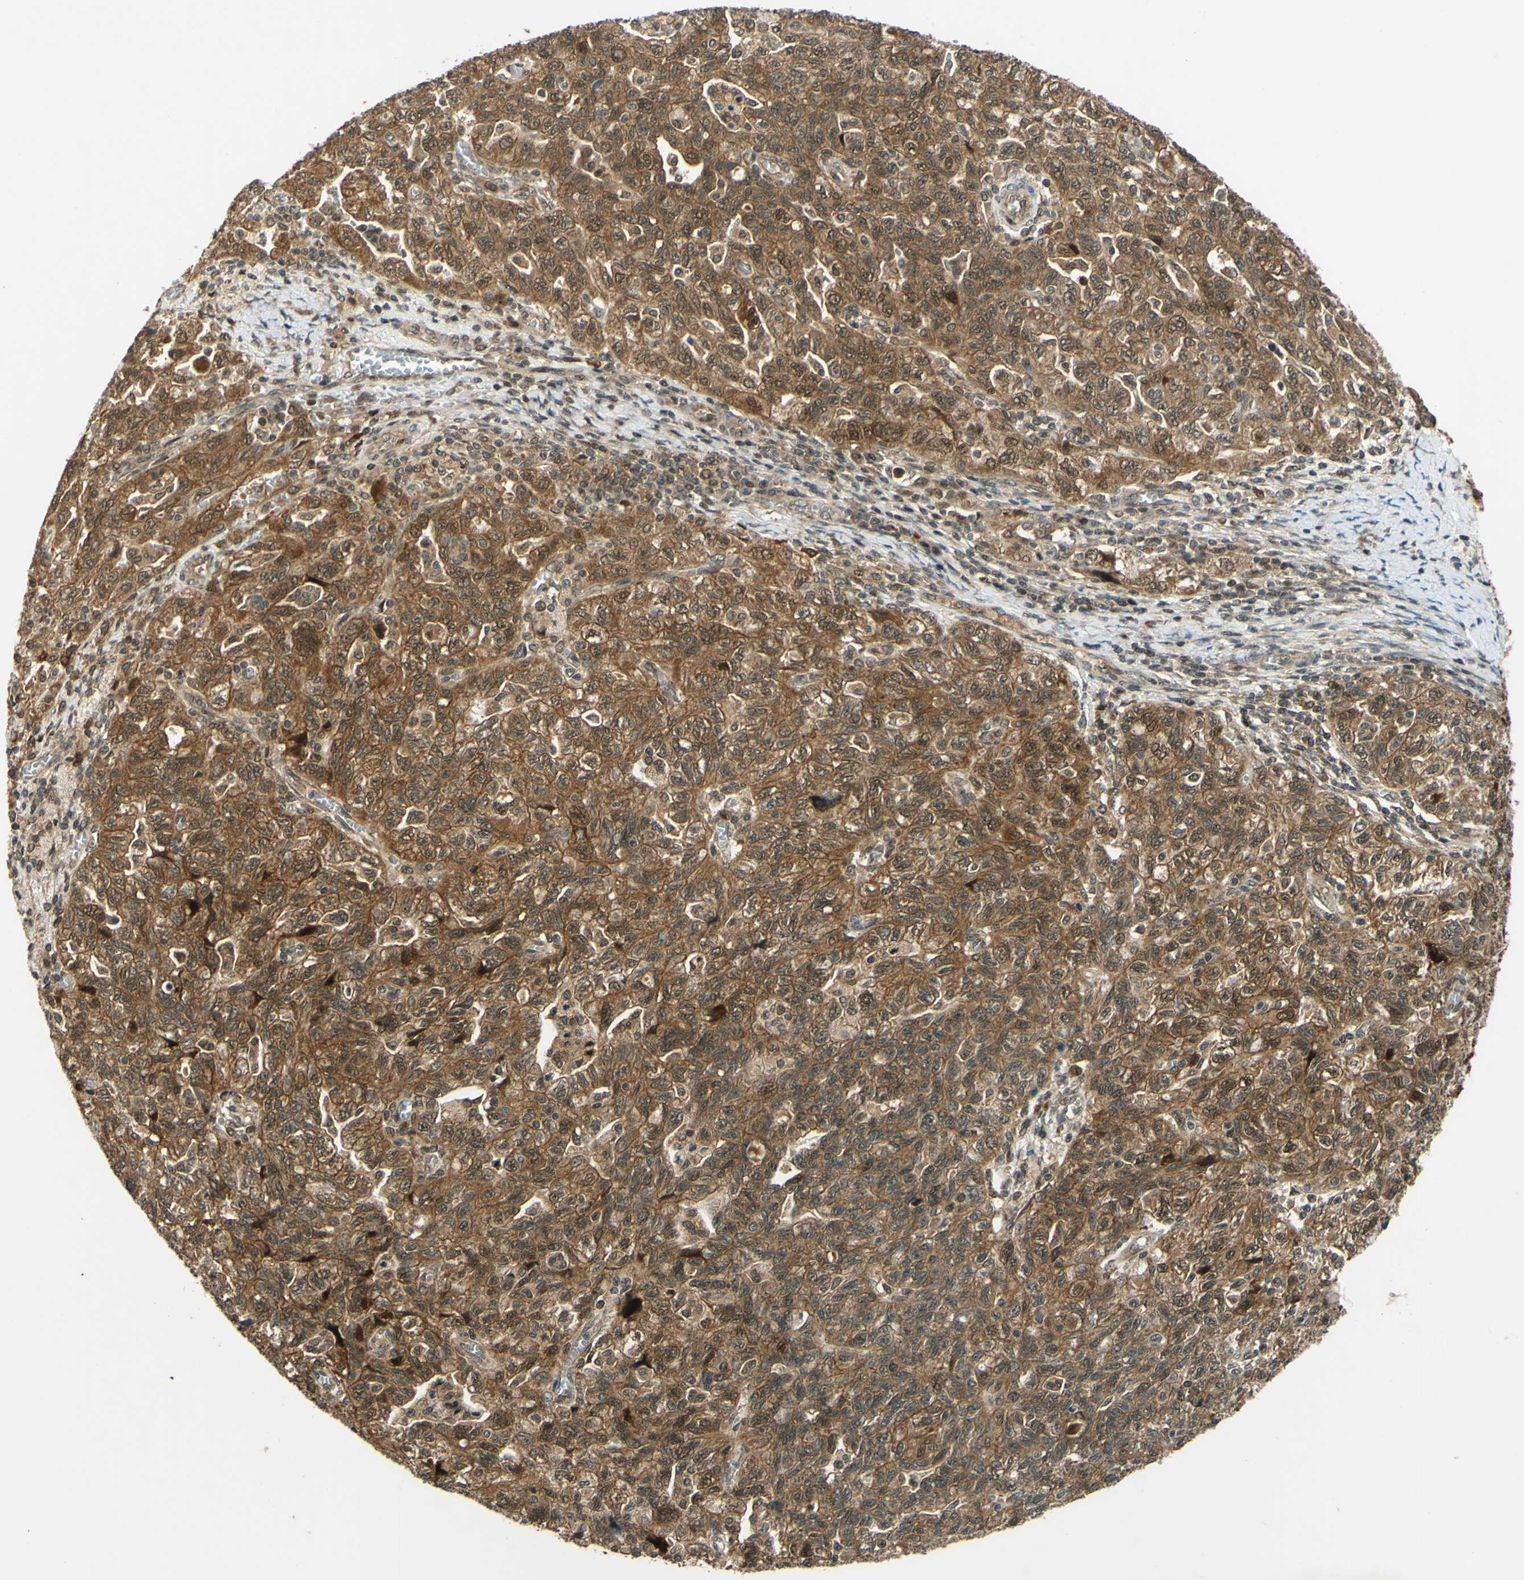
{"staining": {"intensity": "moderate", "quantity": ">75%", "location": "cytoplasmic/membranous"}, "tissue": "ovarian cancer", "cell_type": "Tumor cells", "image_type": "cancer", "snomed": [{"axis": "morphology", "description": "Carcinoma, NOS"}, {"axis": "morphology", "description": "Cystadenocarcinoma, serous, NOS"}, {"axis": "topography", "description": "Ovary"}], "caption": "High-magnification brightfield microscopy of ovarian cancer (carcinoma) stained with DAB (brown) and counterstained with hematoxylin (blue). tumor cells exhibit moderate cytoplasmic/membranous positivity is seen in approximately>75% of cells. (IHC, brightfield microscopy, high magnification).", "gene": "ABCC8", "patient": {"sex": "female", "age": 69}}